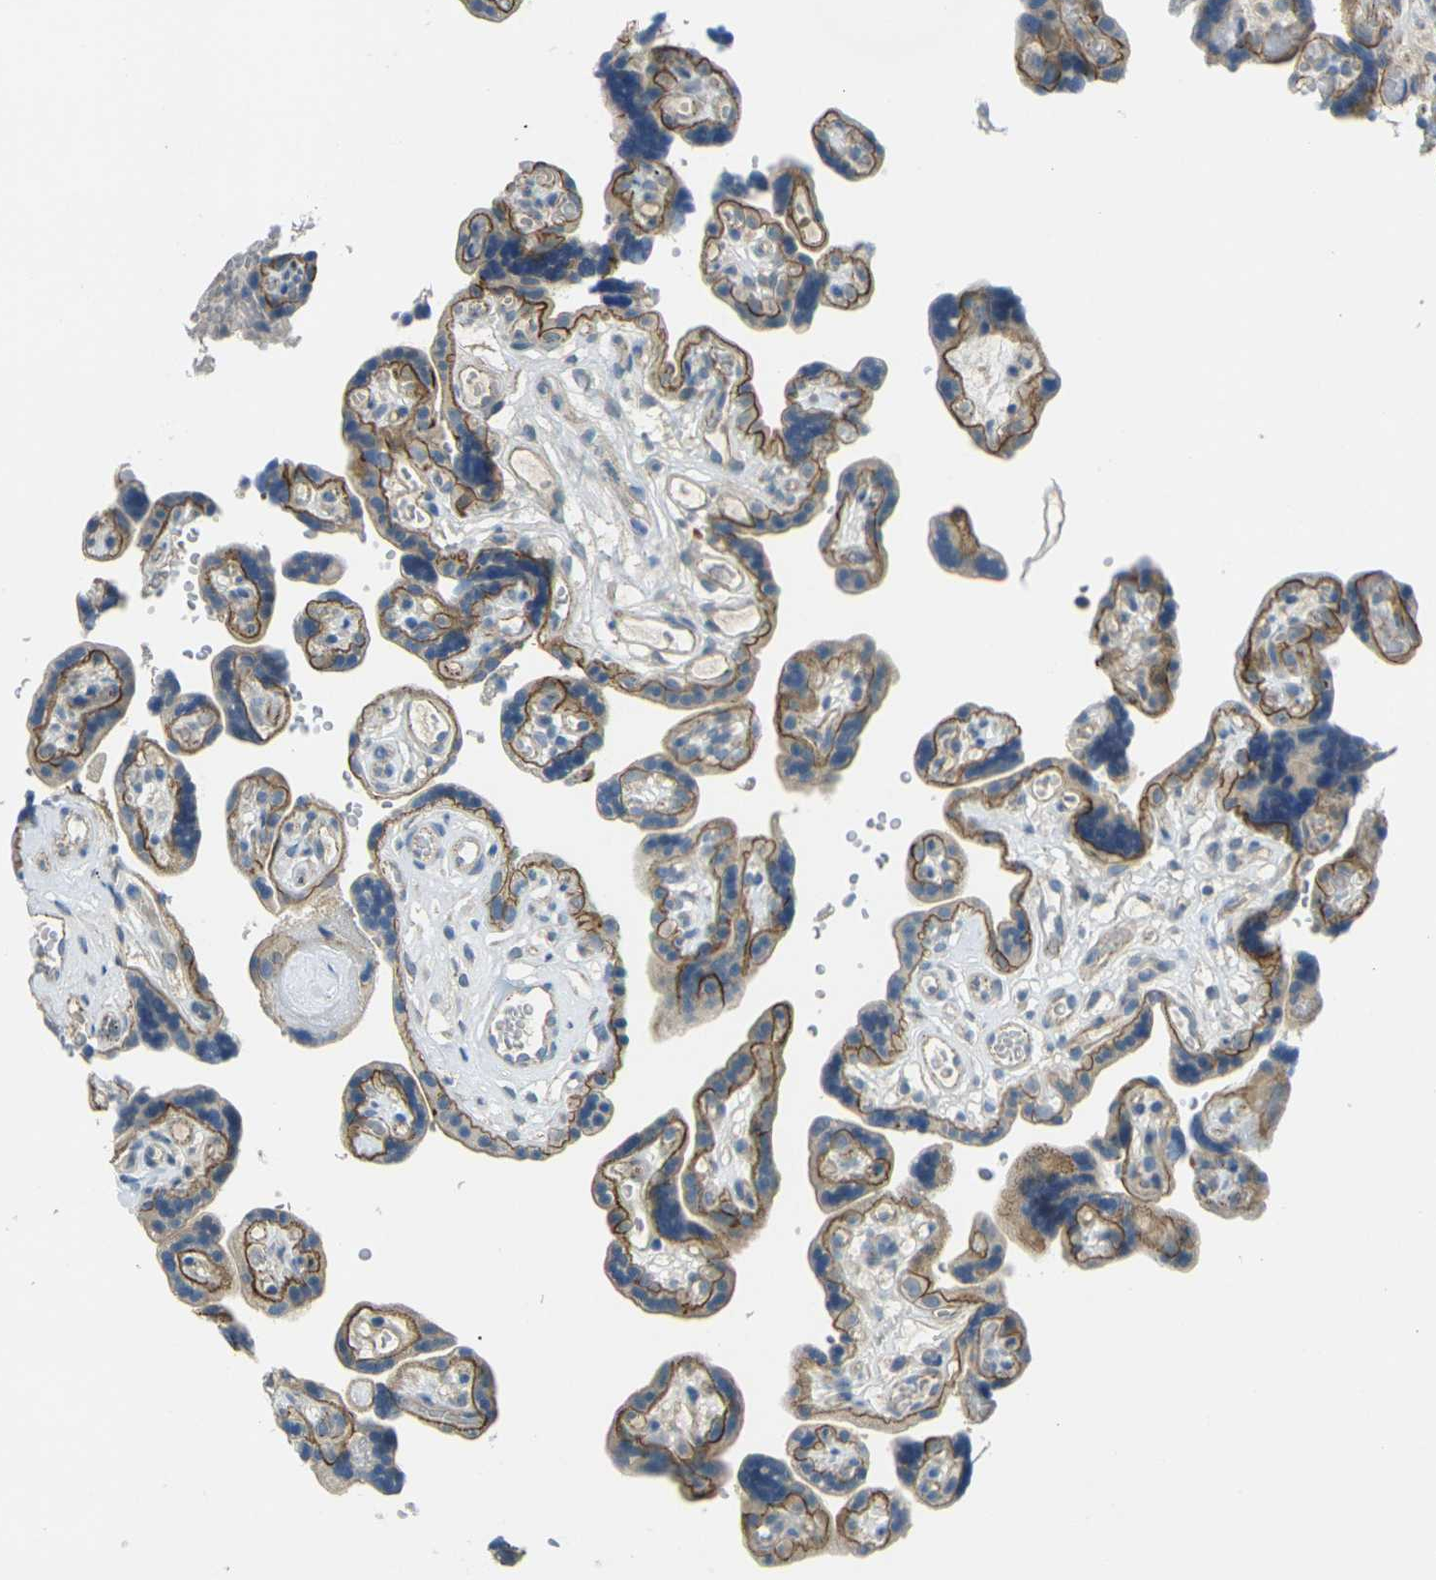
{"staining": {"intensity": "strong", "quantity": "25%-75%", "location": "cytoplasmic/membranous"}, "tissue": "placenta", "cell_type": "Trophoblastic cells", "image_type": "normal", "snomed": [{"axis": "morphology", "description": "Normal tissue, NOS"}, {"axis": "topography", "description": "Placenta"}], "caption": "Placenta stained for a protein (brown) displays strong cytoplasmic/membranous positive expression in about 25%-75% of trophoblastic cells.", "gene": "RHBDD1", "patient": {"sex": "female", "age": 30}}